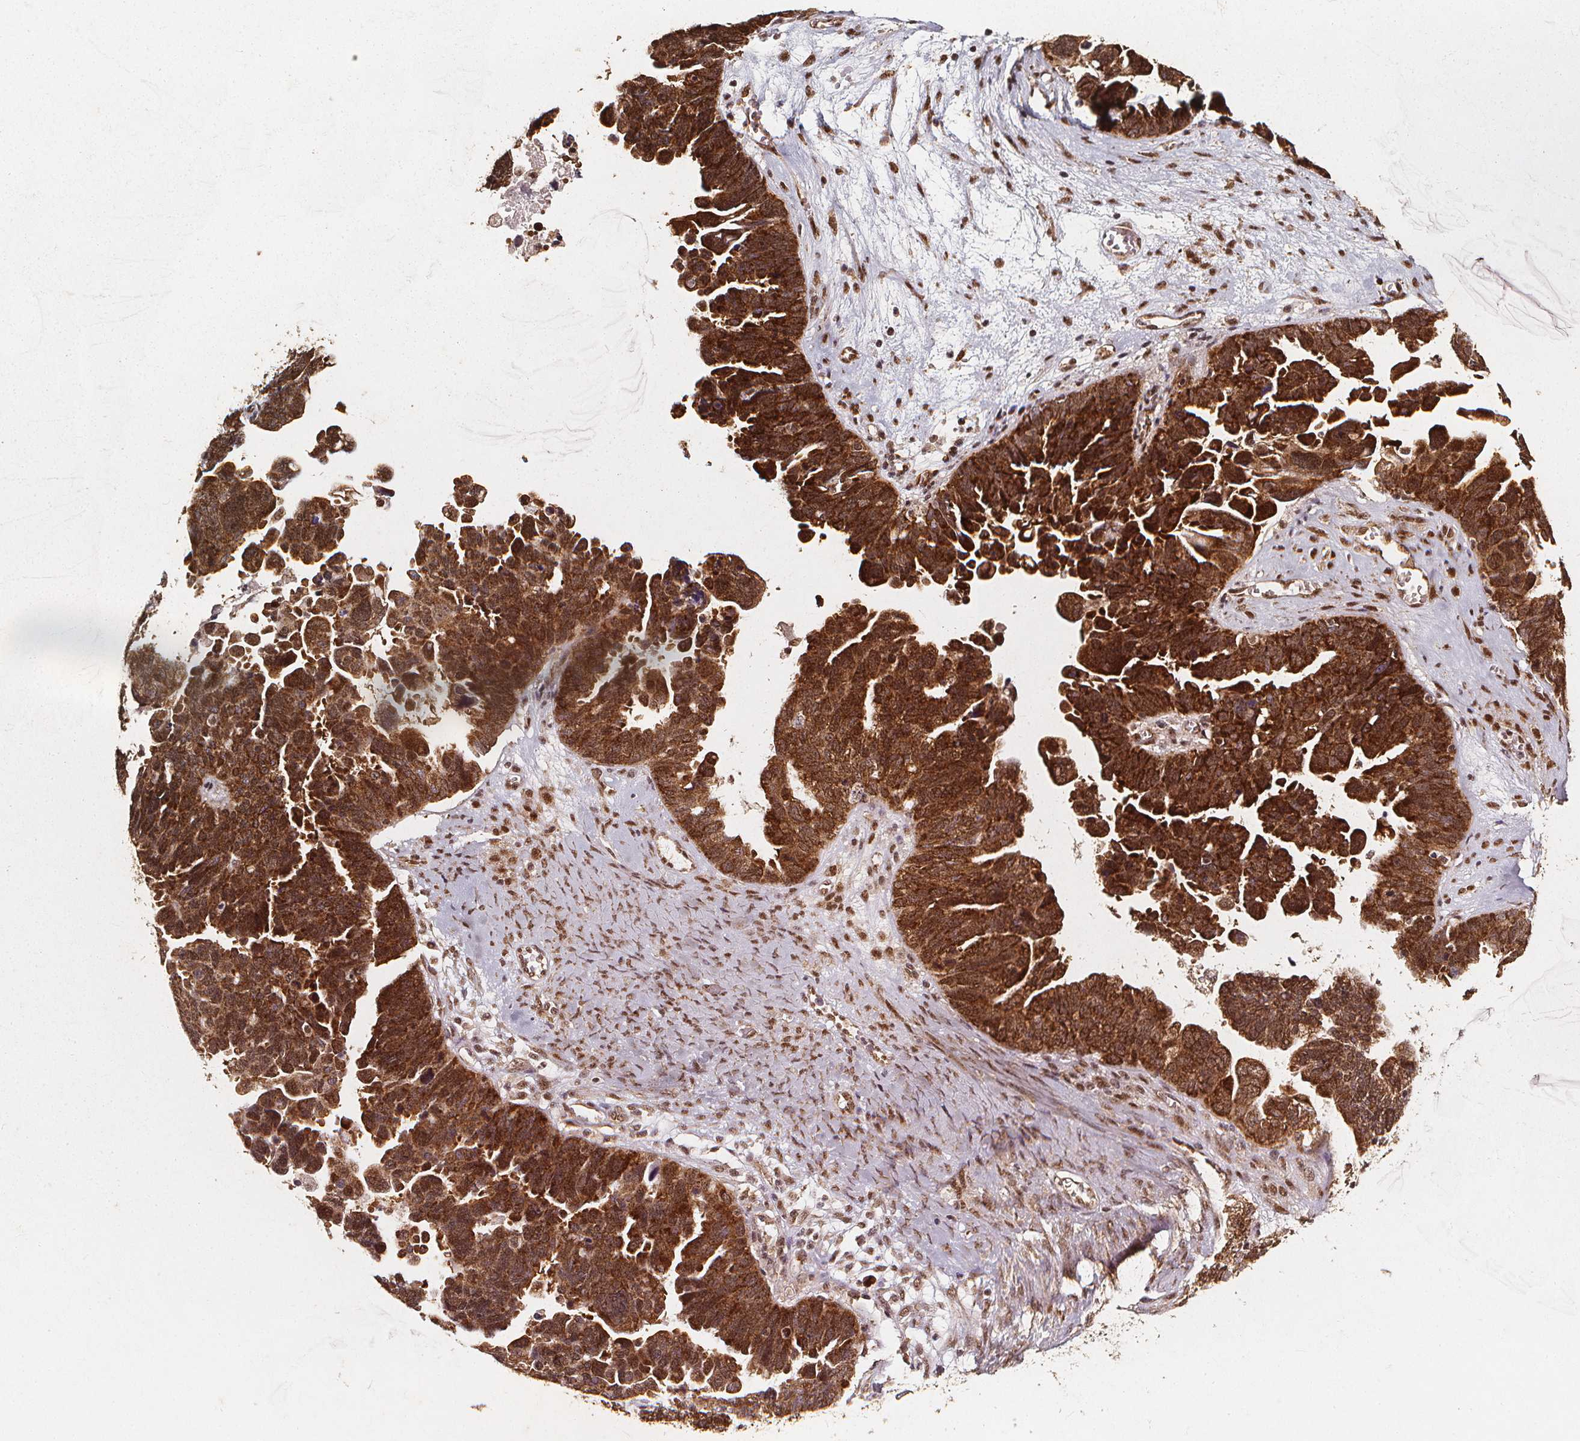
{"staining": {"intensity": "strong", "quantity": ">75%", "location": "cytoplasmic/membranous,nuclear"}, "tissue": "ovarian cancer", "cell_type": "Tumor cells", "image_type": "cancer", "snomed": [{"axis": "morphology", "description": "Cystadenocarcinoma, serous, NOS"}, {"axis": "topography", "description": "Ovary"}], "caption": "Immunohistochemistry staining of ovarian cancer, which demonstrates high levels of strong cytoplasmic/membranous and nuclear expression in approximately >75% of tumor cells indicating strong cytoplasmic/membranous and nuclear protein expression. The staining was performed using DAB (brown) for protein detection and nuclei were counterstained in hematoxylin (blue).", "gene": "SMN1", "patient": {"sex": "female", "age": 60}}